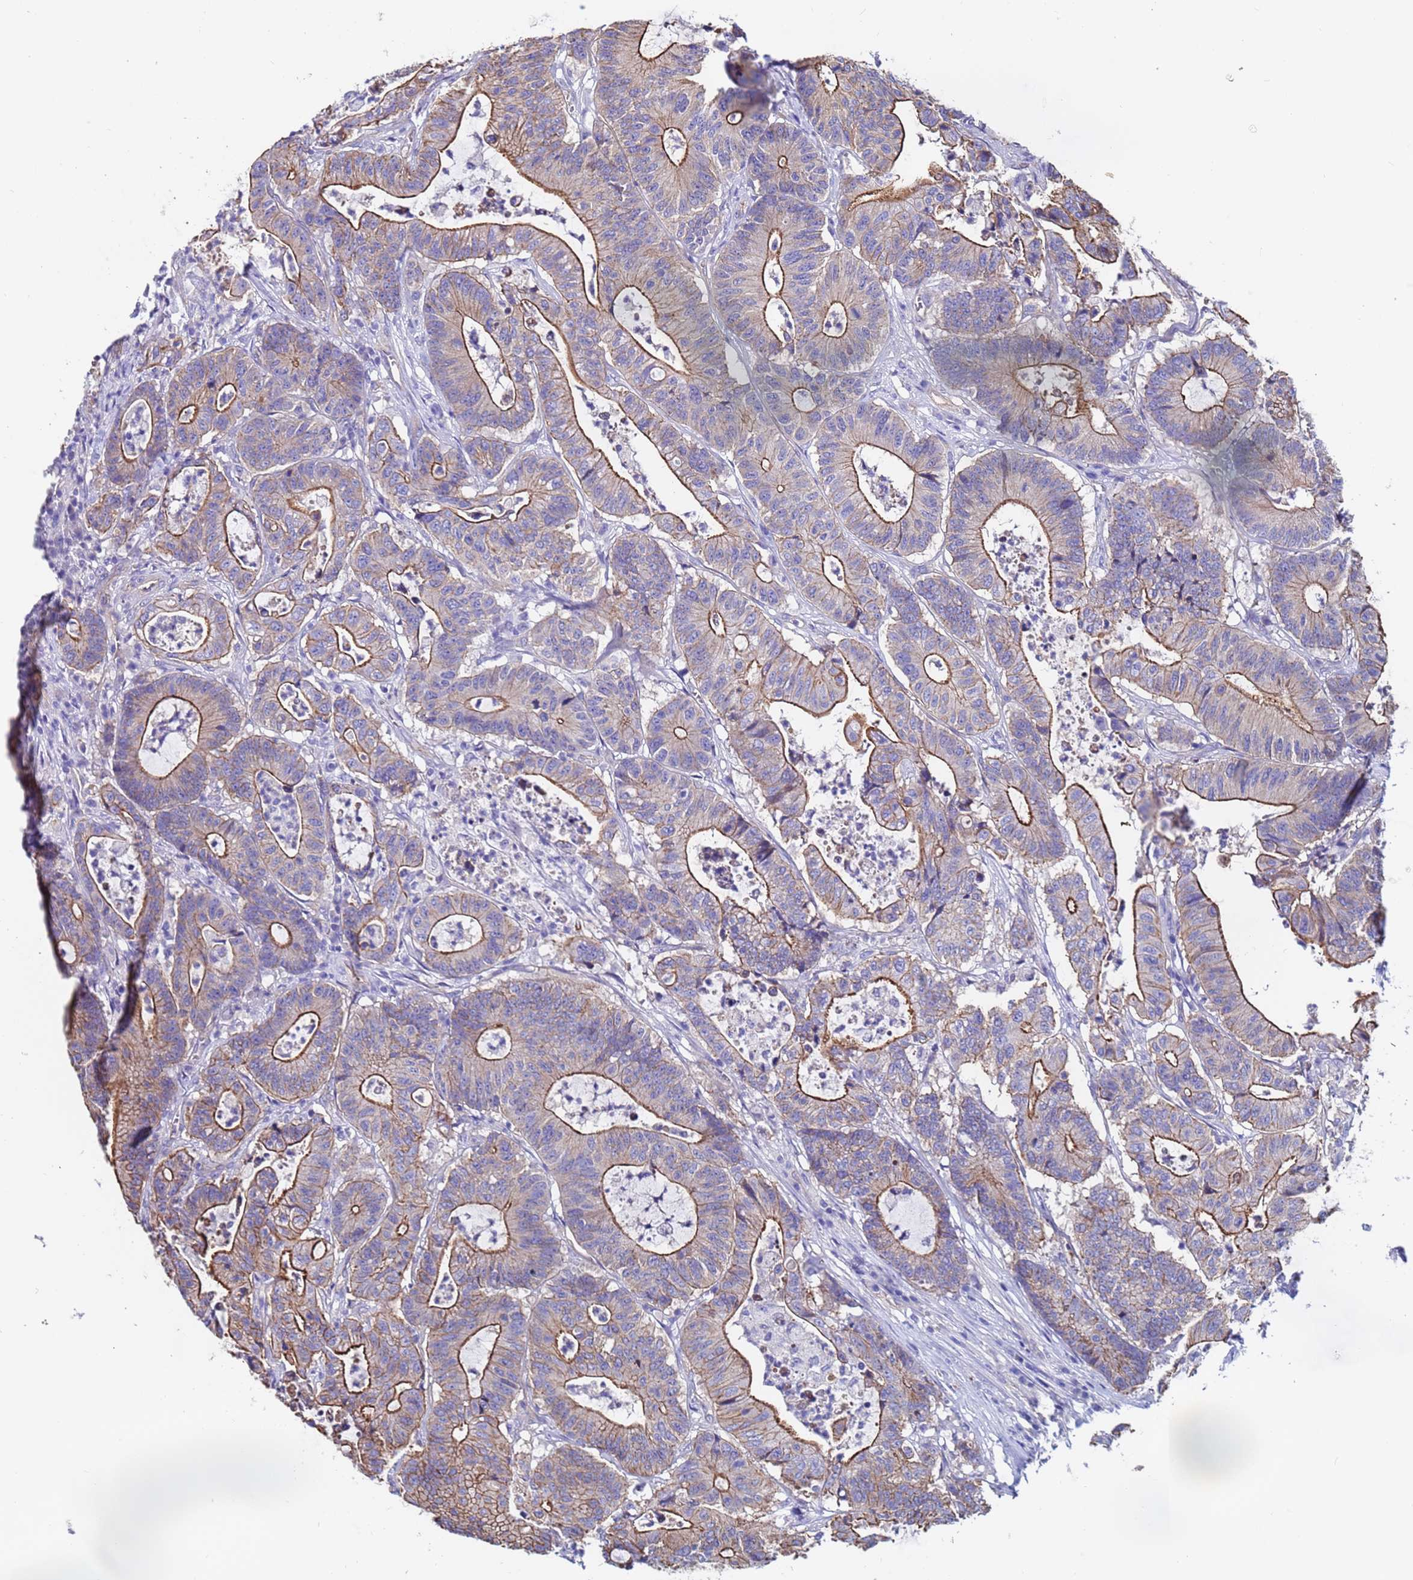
{"staining": {"intensity": "moderate", "quantity": "25%-75%", "location": "cytoplasmic/membranous"}, "tissue": "colorectal cancer", "cell_type": "Tumor cells", "image_type": "cancer", "snomed": [{"axis": "morphology", "description": "Adenocarcinoma, NOS"}, {"axis": "topography", "description": "Colon"}], "caption": "Colorectal cancer (adenocarcinoma) tissue reveals moderate cytoplasmic/membranous staining in approximately 25%-75% of tumor cells, visualized by immunohistochemistry. (brown staining indicates protein expression, while blue staining denotes nuclei).", "gene": "ZNF248", "patient": {"sex": "female", "age": 84}}